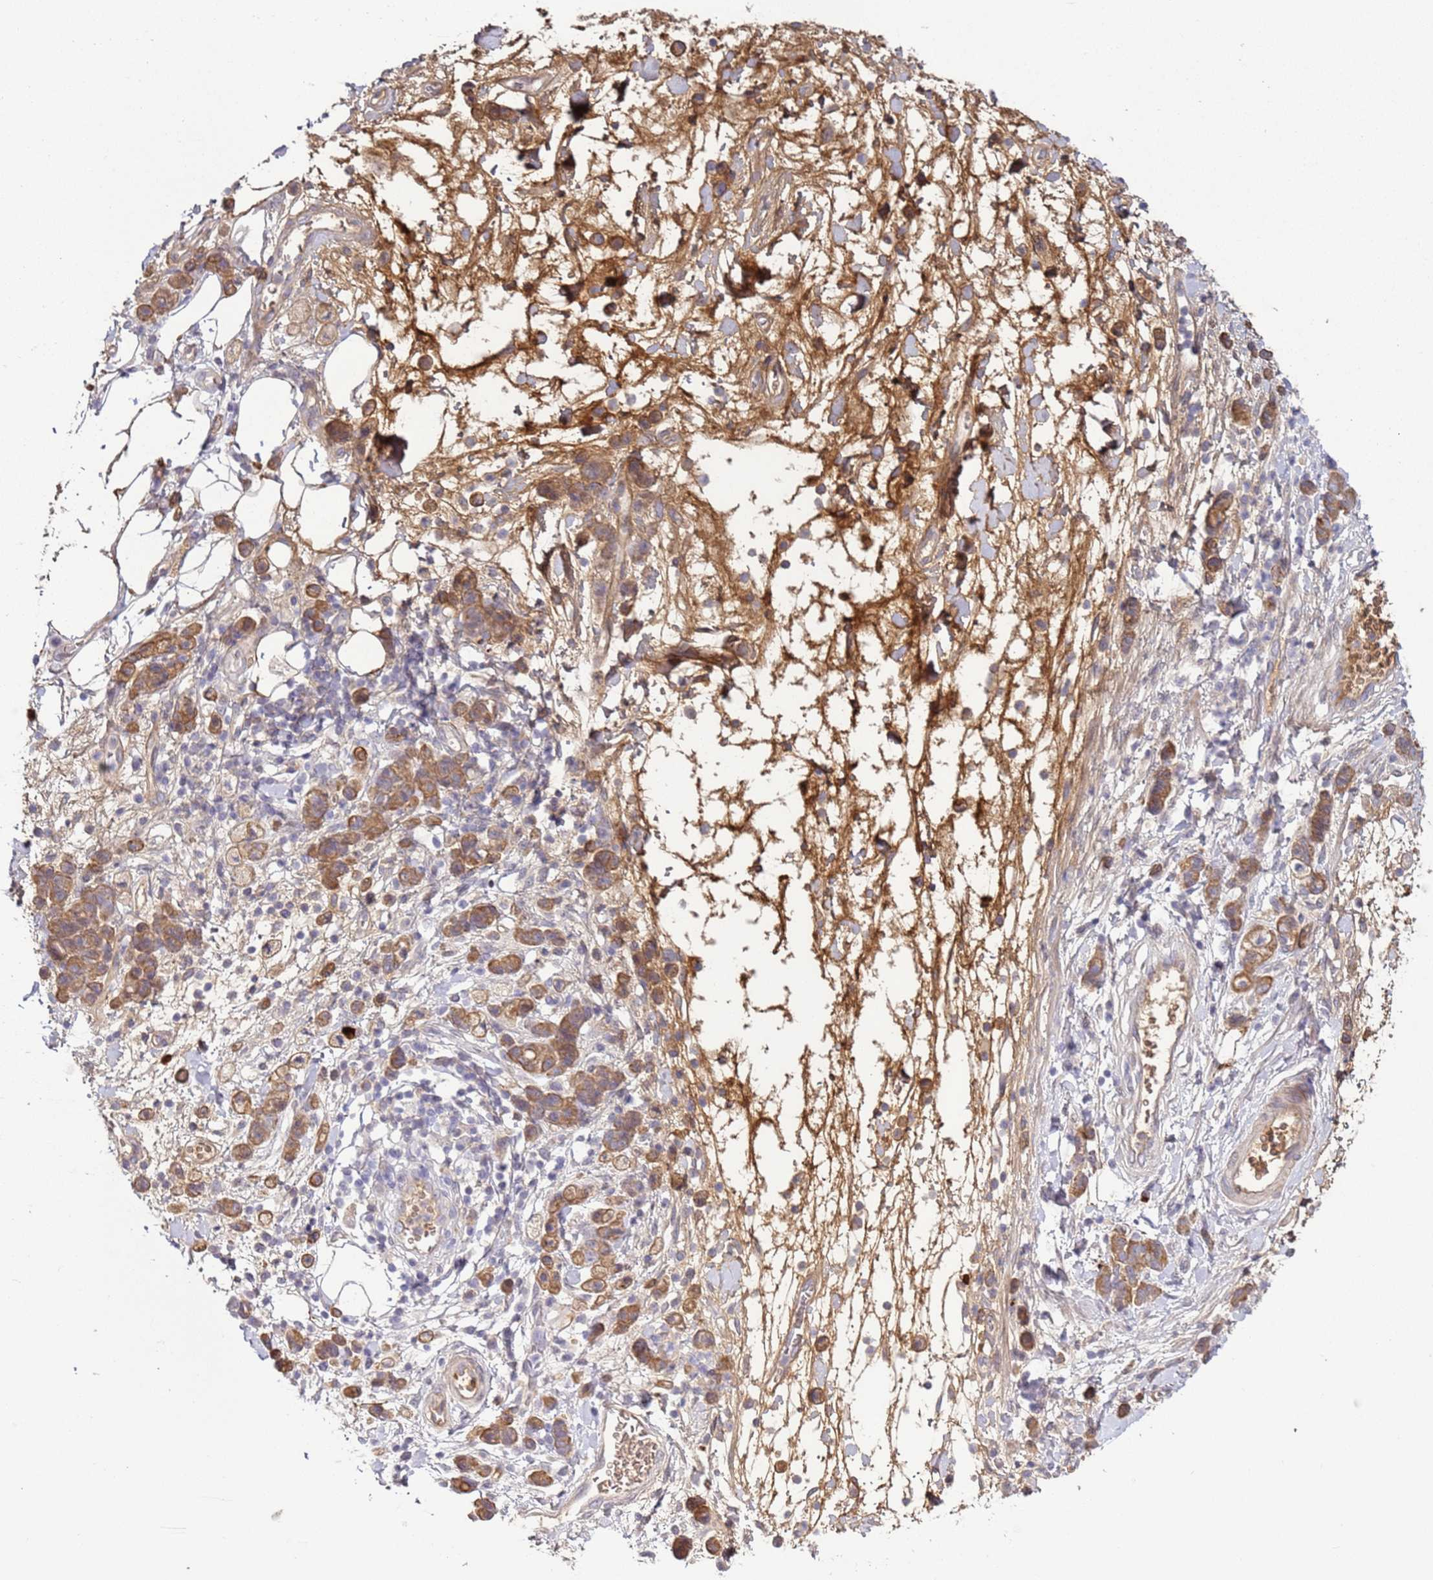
{"staining": {"intensity": "moderate", "quantity": ">75%", "location": "cytoplasmic/membranous"}, "tissue": "stomach cancer", "cell_type": "Tumor cells", "image_type": "cancer", "snomed": [{"axis": "morphology", "description": "Adenocarcinoma, NOS"}, {"axis": "topography", "description": "Stomach"}], "caption": "IHC (DAB (3,3'-diaminobenzidine)) staining of stomach cancer (adenocarcinoma) demonstrates moderate cytoplasmic/membranous protein staining in about >75% of tumor cells. The protein of interest is shown in brown color, while the nuclei are stained blue.", "gene": "NPAP1", "patient": {"sex": "male", "age": 77}}